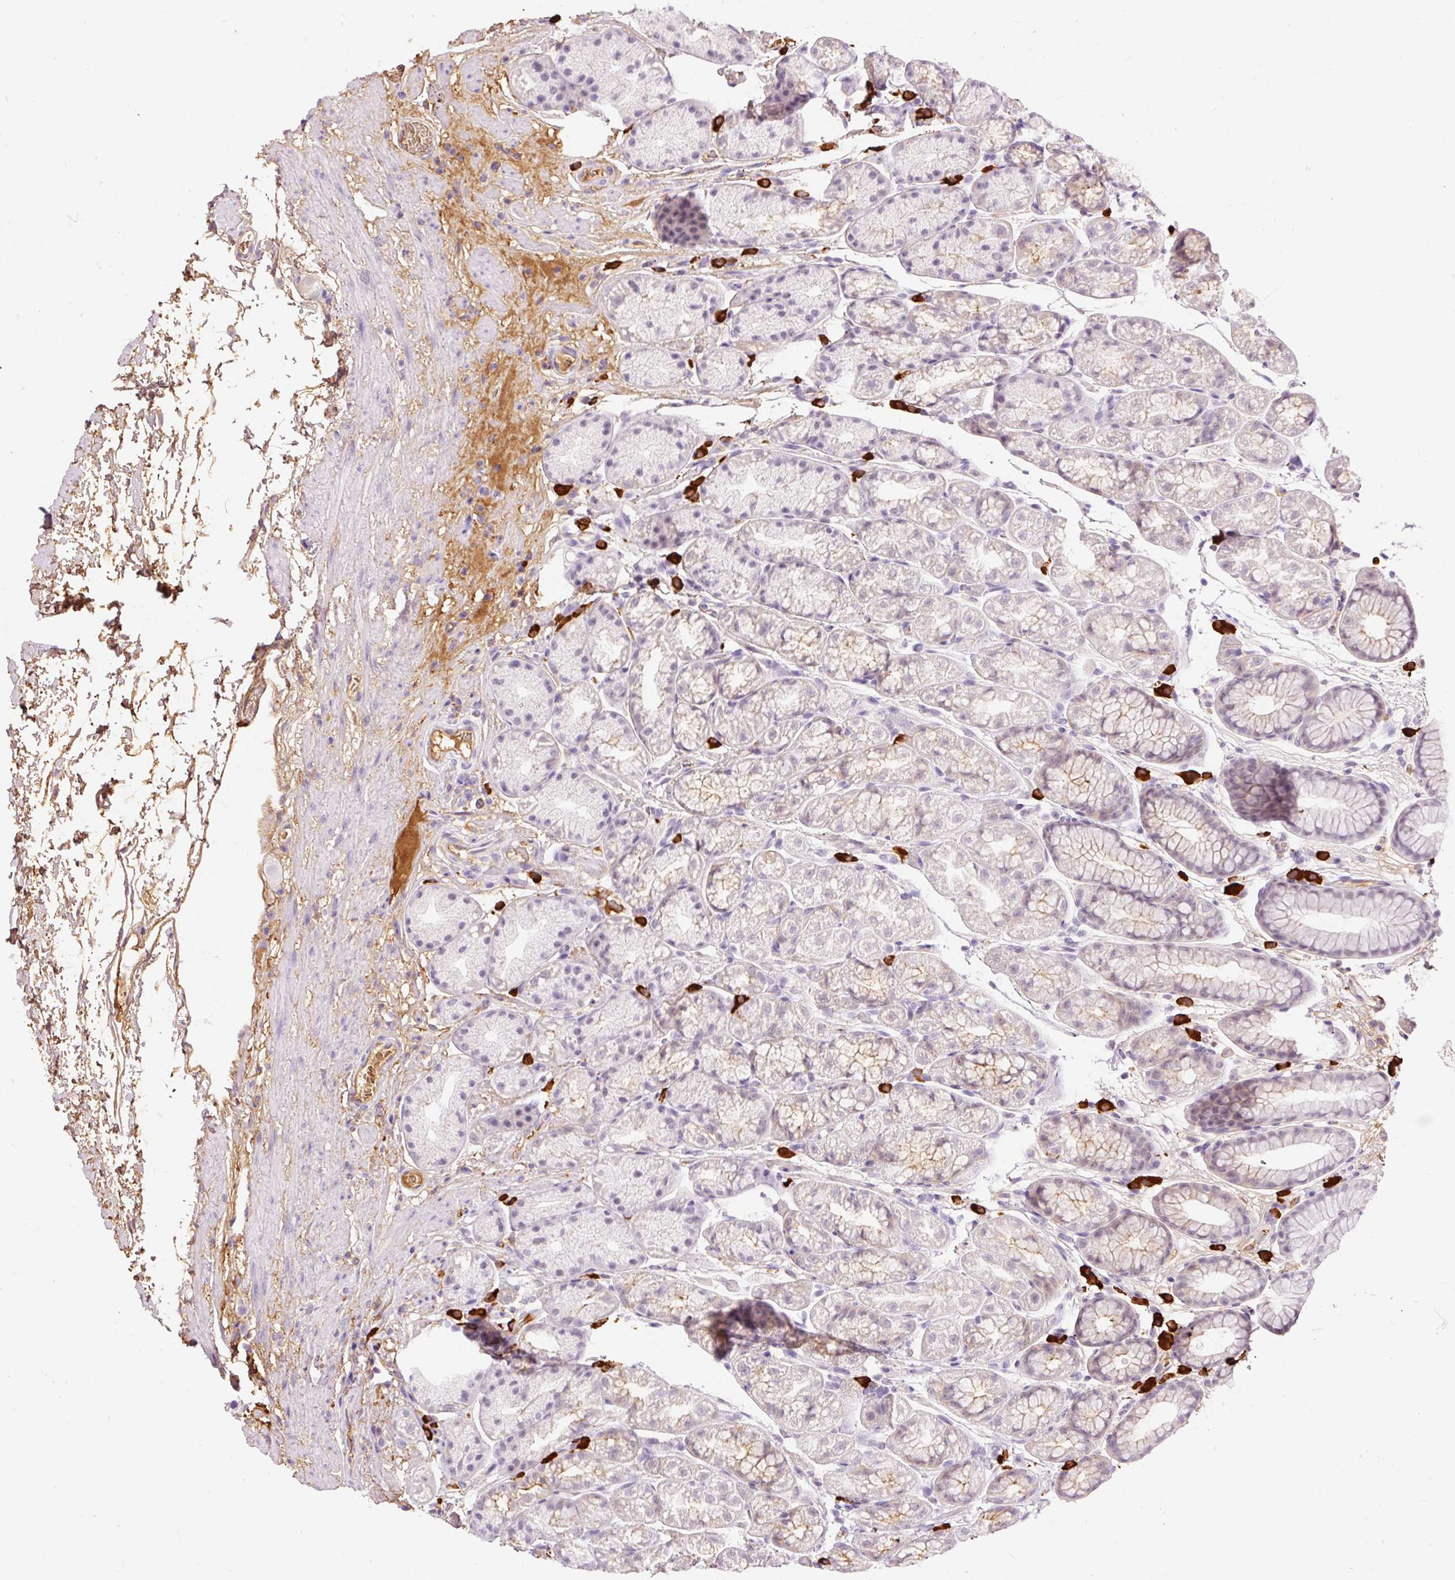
{"staining": {"intensity": "moderate", "quantity": "<25%", "location": "cytoplasmic/membranous"}, "tissue": "stomach", "cell_type": "Glandular cells", "image_type": "normal", "snomed": [{"axis": "morphology", "description": "Normal tissue, NOS"}, {"axis": "topography", "description": "Stomach, lower"}], "caption": "DAB (3,3'-diaminobenzidine) immunohistochemical staining of normal stomach demonstrates moderate cytoplasmic/membranous protein expression in approximately <25% of glandular cells.", "gene": "PRPF38B", "patient": {"sex": "male", "age": 67}}